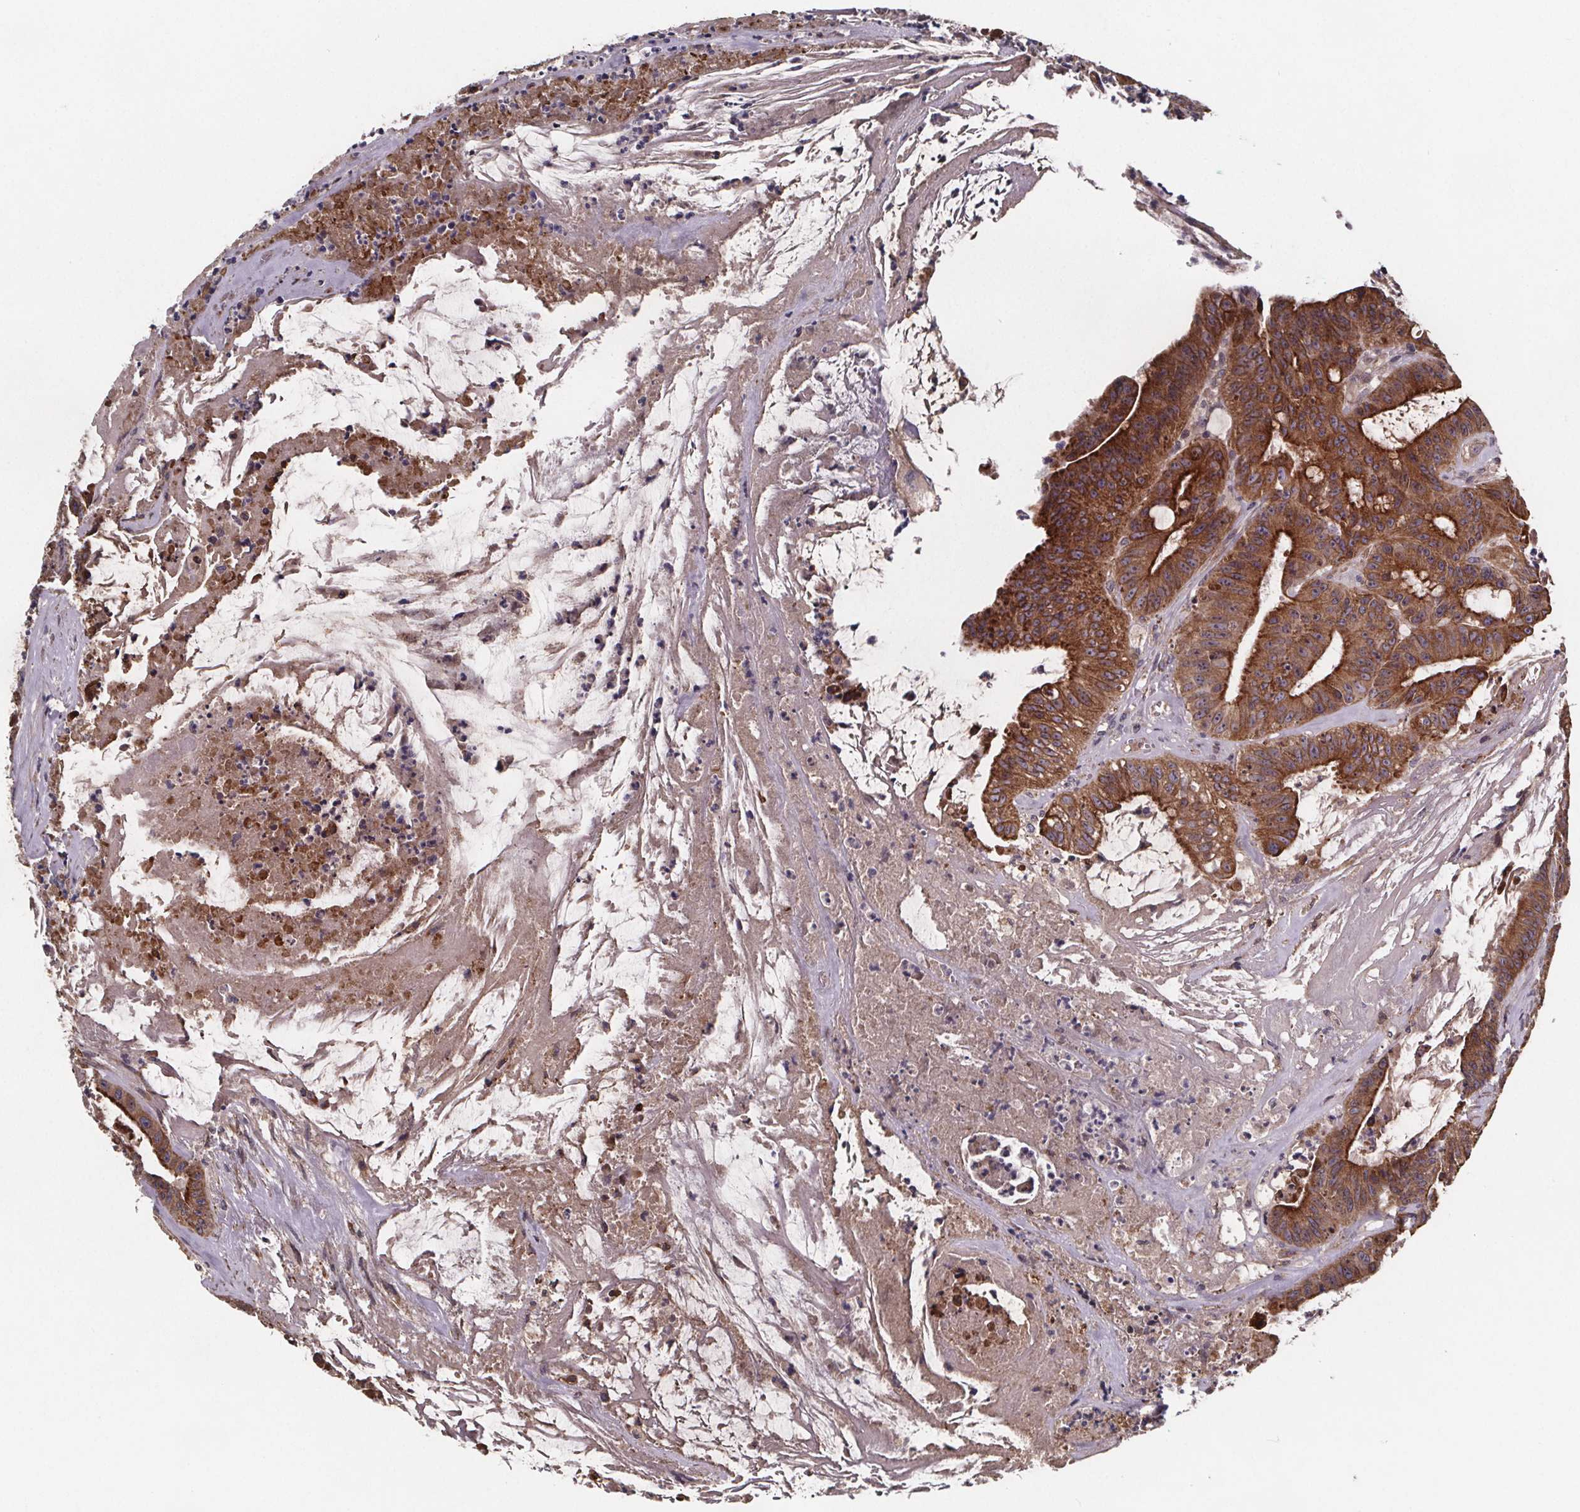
{"staining": {"intensity": "moderate", "quantity": ">75%", "location": "cytoplasmic/membranous"}, "tissue": "colorectal cancer", "cell_type": "Tumor cells", "image_type": "cancer", "snomed": [{"axis": "morphology", "description": "Adenocarcinoma, NOS"}, {"axis": "topography", "description": "Colon"}], "caption": "A brown stain labels moderate cytoplasmic/membranous positivity of a protein in human adenocarcinoma (colorectal) tumor cells. (brown staining indicates protein expression, while blue staining denotes nuclei).", "gene": "FASTKD3", "patient": {"sex": "male", "age": 33}}